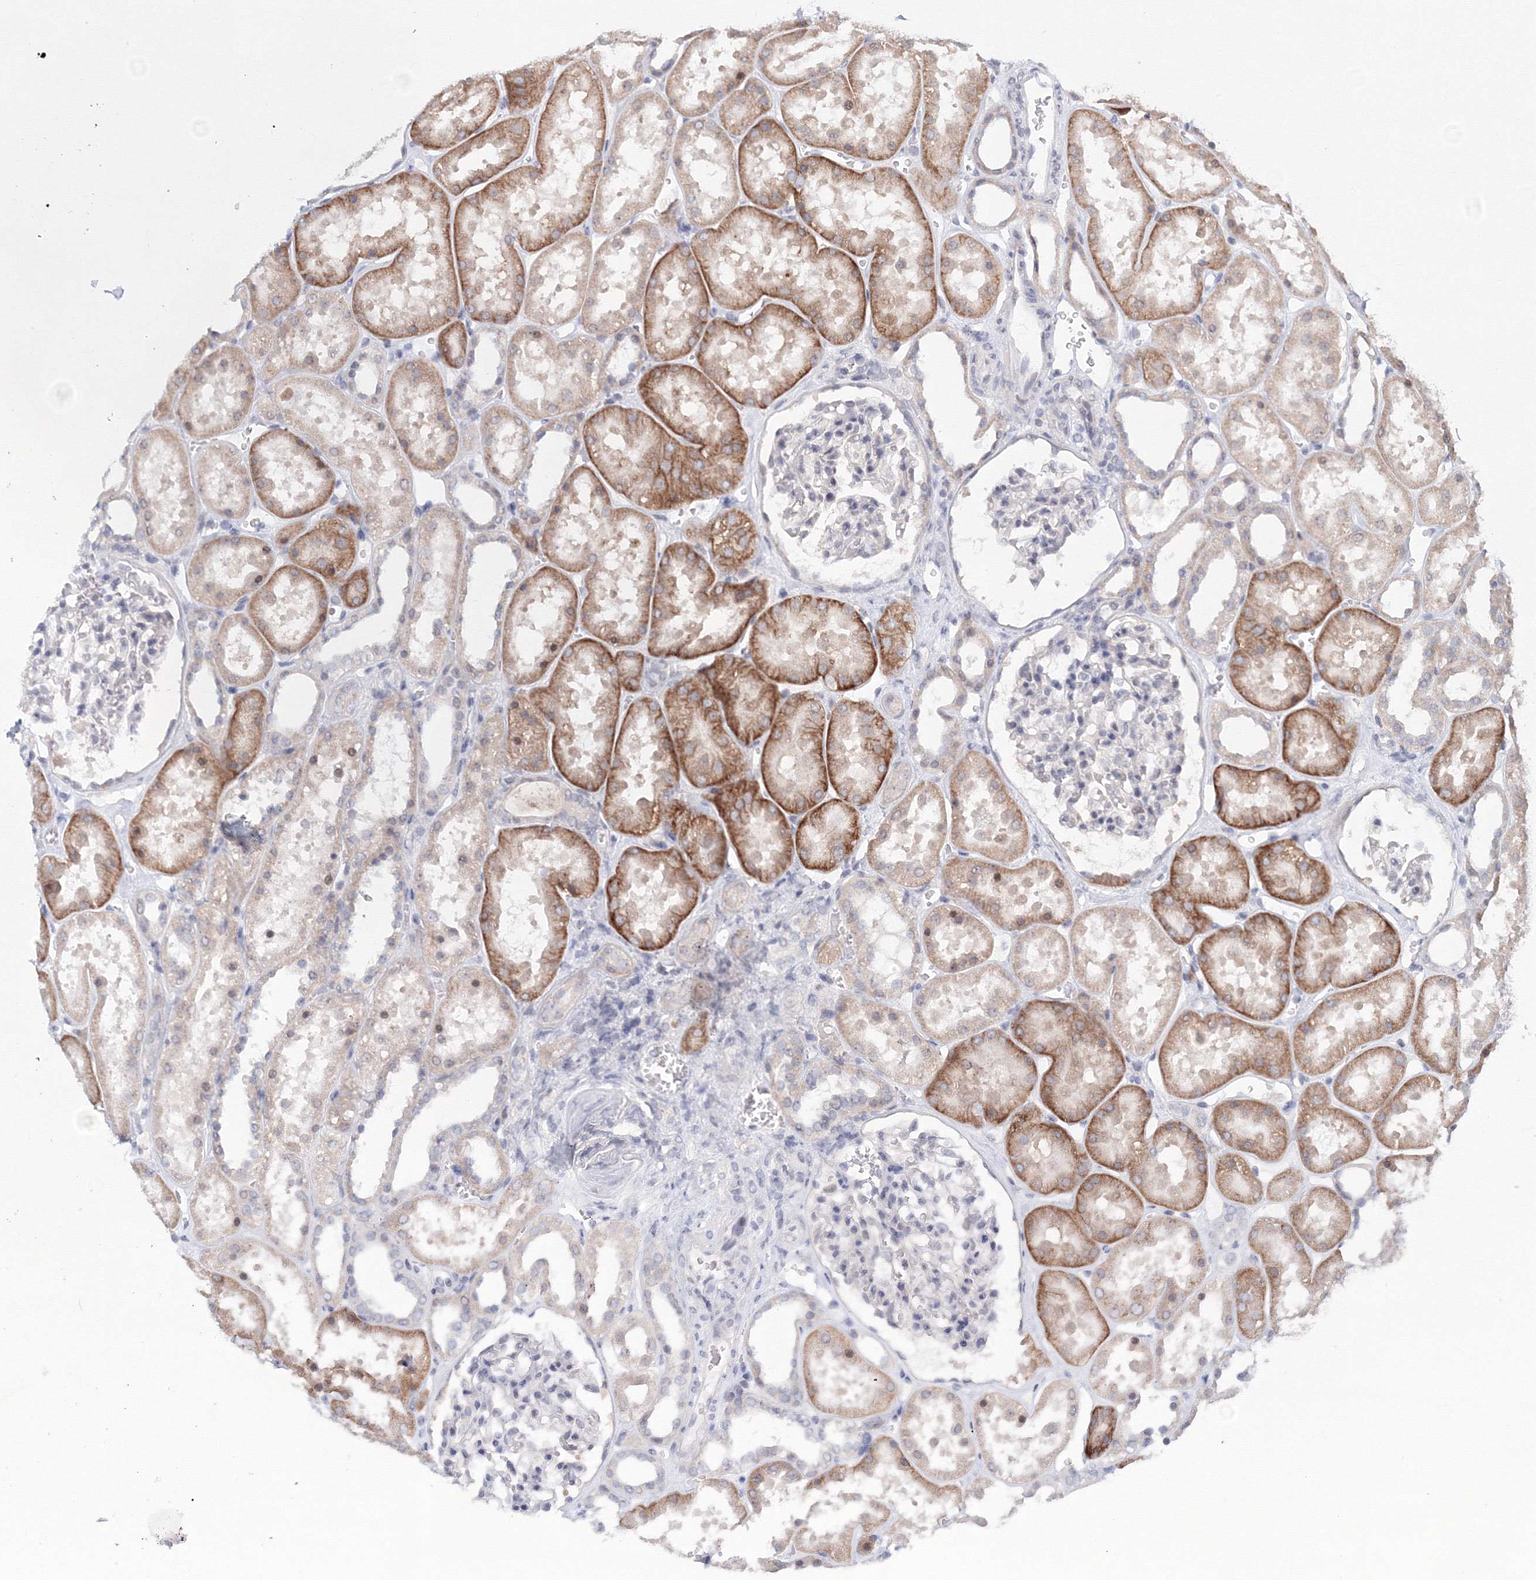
{"staining": {"intensity": "negative", "quantity": "none", "location": "none"}, "tissue": "kidney", "cell_type": "Cells in glomeruli", "image_type": "normal", "snomed": [{"axis": "morphology", "description": "Normal tissue, NOS"}, {"axis": "topography", "description": "Kidney"}], "caption": "High power microscopy histopathology image of an immunohistochemistry (IHC) micrograph of benign kidney, revealing no significant positivity in cells in glomeruli.", "gene": "SLC7A7", "patient": {"sex": "female", "age": 41}}